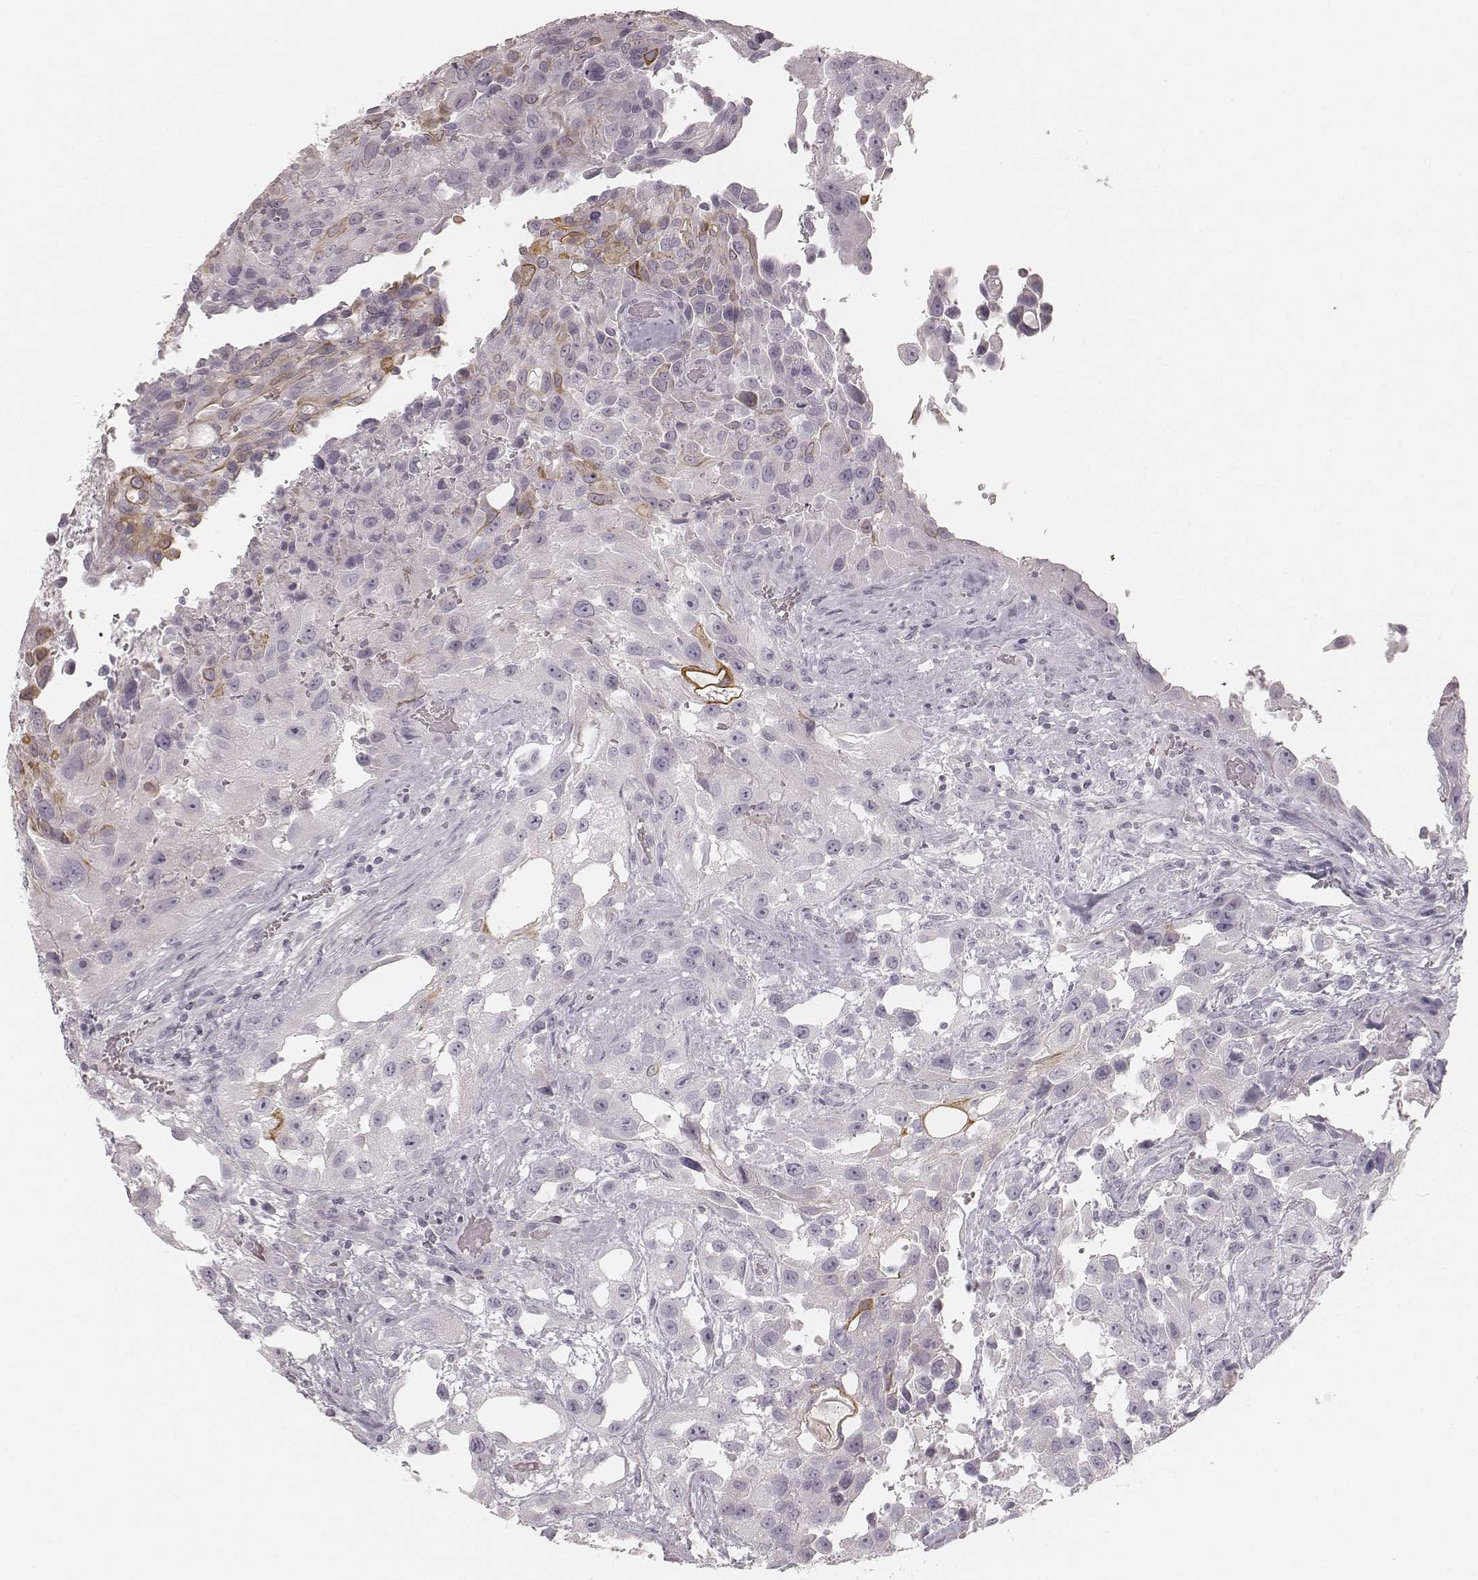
{"staining": {"intensity": "negative", "quantity": "none", "location": "none"}, "tissue": "urothelial cancer", "cell_type": "Tumor cells", "image_type": "cancer", "snomed": [{"axis": "morphology", "description": "Urothelial carcinoma, High grade"}, {"axis": "topography", "description": "Urinary bladder"}], "caption": "This is an immunohistochemistry photomicrograph of human urothelial carcinoma (high-grade). There is no expression in tumor cells.", "gene": "KRT31", "patient": {"sex": "male", "age": 79}}